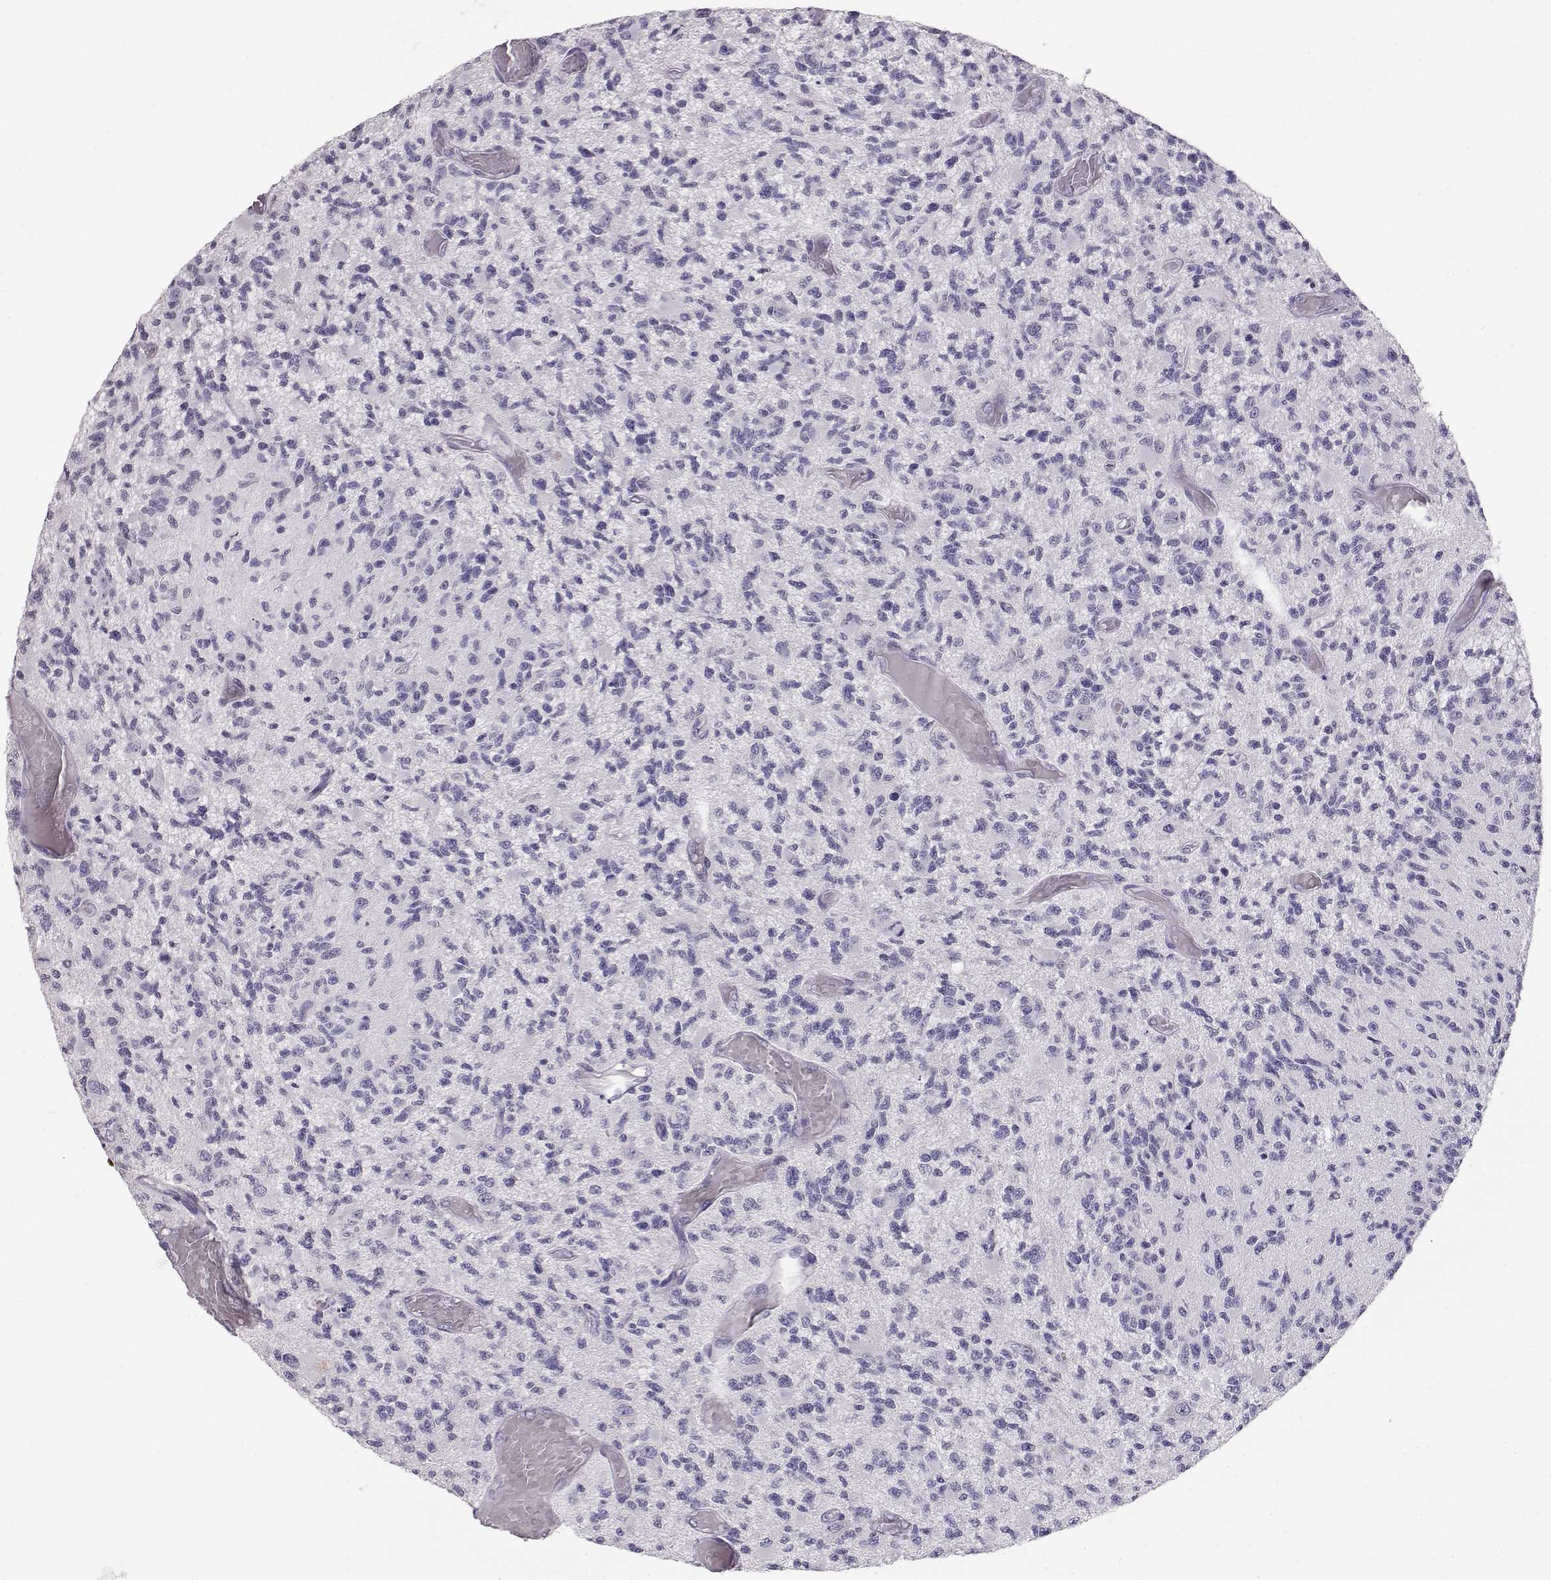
{"staining": {"intensity": "negative", "quantity": "none", "location": "none"}, "tissue": "glioma", "cell_type": "Tumor cells", "image_type": "cancer", "snomed": [{"axis": "morphology", "description": "Glioma, malignant, High grade"}, {"axis": "topography", "description": "Brain"}], "caption": "Histopathology image shows no significant protein staining in tumor cells of high-grade glioma (malignant).", "gene": "NUTM1", "patient": {"sex": "female", "age": 63}}